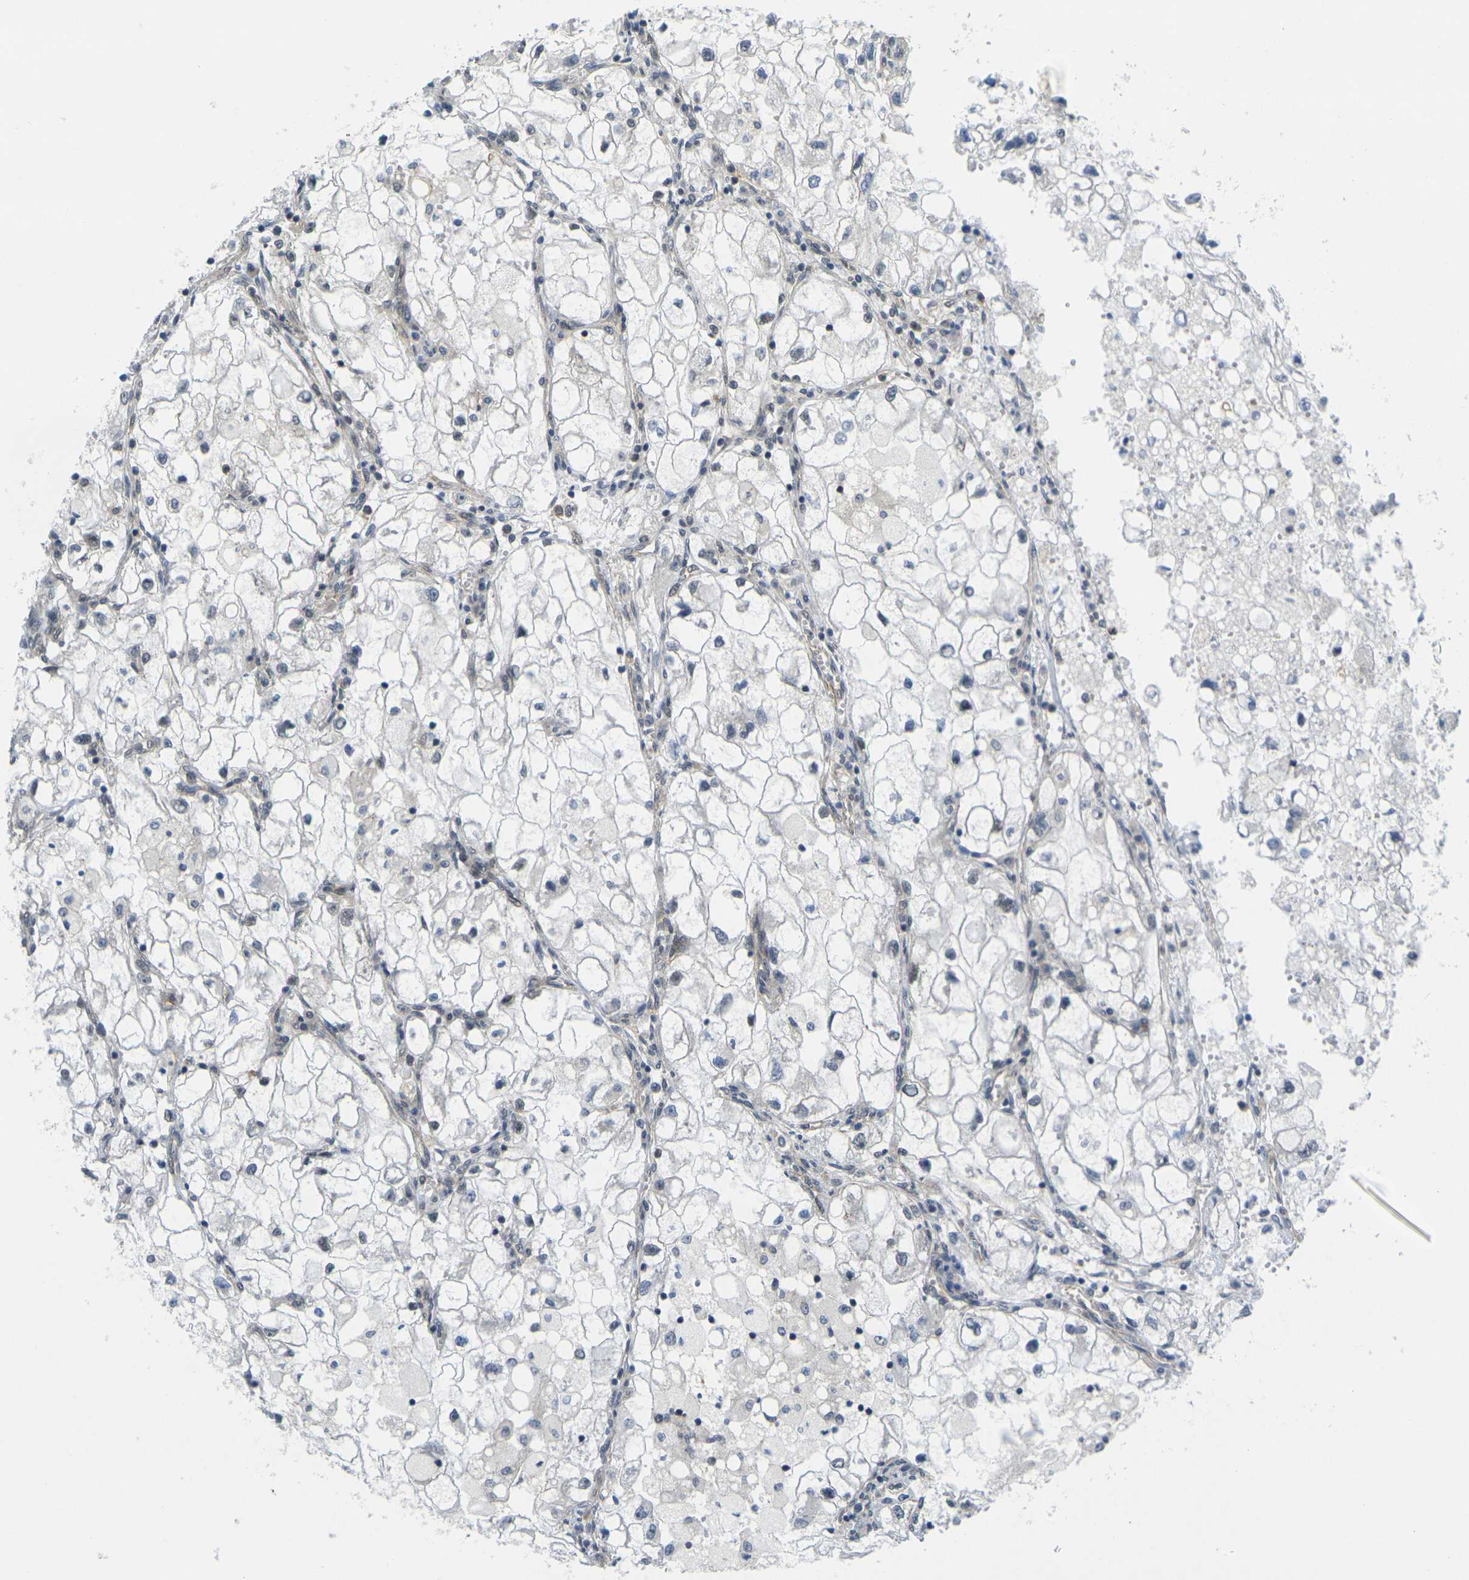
{"staining": {"intensity": "negative", "quantity": "none", "location": "none"}, "tissue": "renal cancer", "cell_type": "Tumor cells", "image_type": "cancer", "snomed": [{"axis": "morphology", "description": "Adenocarcinoma, NOS"}, {"axis": "topography", "description": "Kidney"}], "caption": "IHC image of human adenocarcinoma (renal) stained for a protein (brown), which reveals no staining in tumor cells. (Brightfield microscopy of DAB IHC at high magnification).", "gene": "KCTD10", "patient": {"sex": "female", "age": 70}}